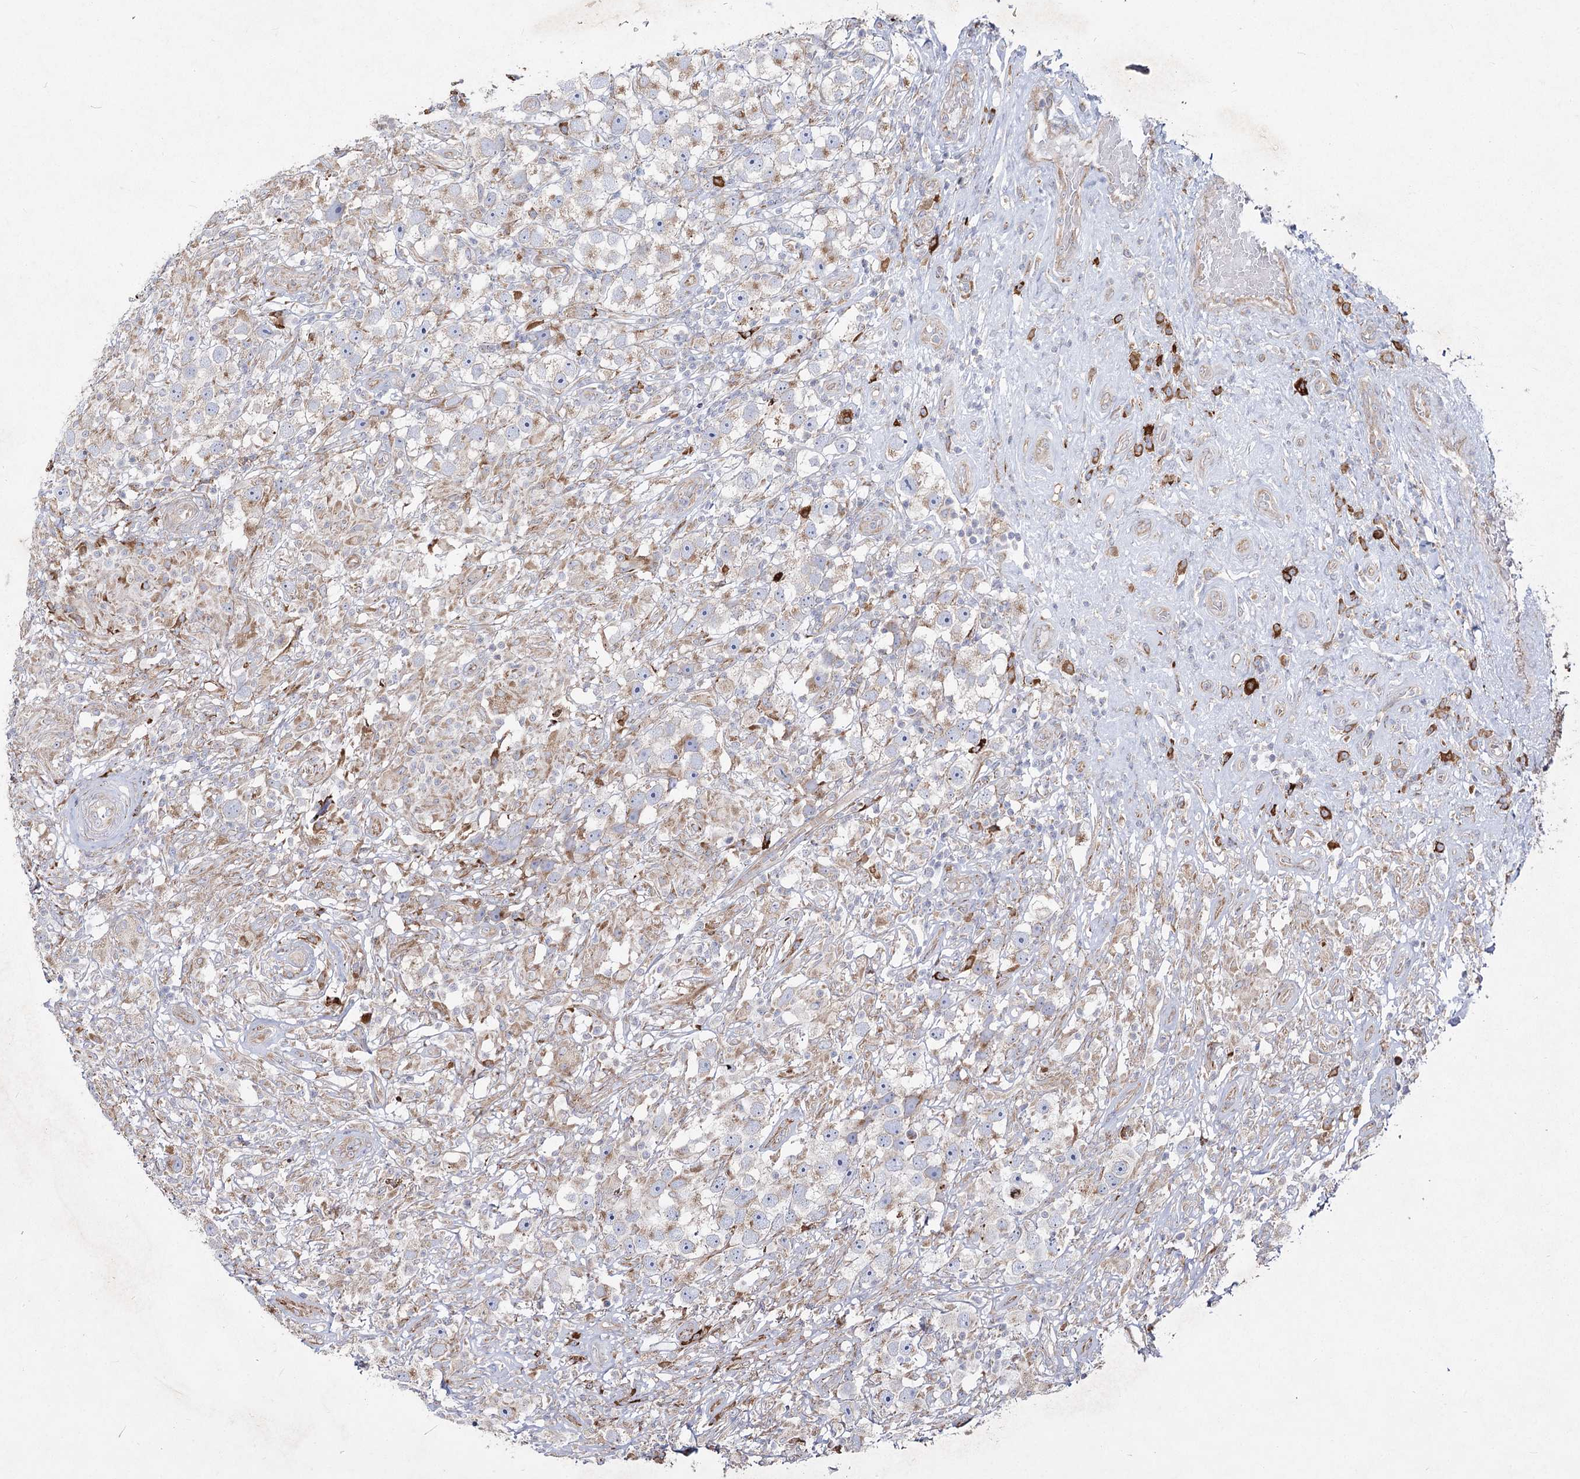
{"staining": {"intensity": "weak", "quantity": "25%-75%", "location": "cytoplasmic/membranous"}, "tissue": "testis cancer", "cell_type": "Tumor cells", "image_type": "cancer", "snomed": [{"axis": "morphology", "description": "Seminoma, NOS"}, {"axis": "topography", "description": "Testis"}], "caption": "Protein staining of testis cancer tissue shows weak cytoplasmic/membranous expression in about 25%-75% of tumor cells. The protein of interest is shown in brown color, while the nuclei are stained blue.", "gene": "NHLRC2", "patient": {"sex": "male", "age": 49}}